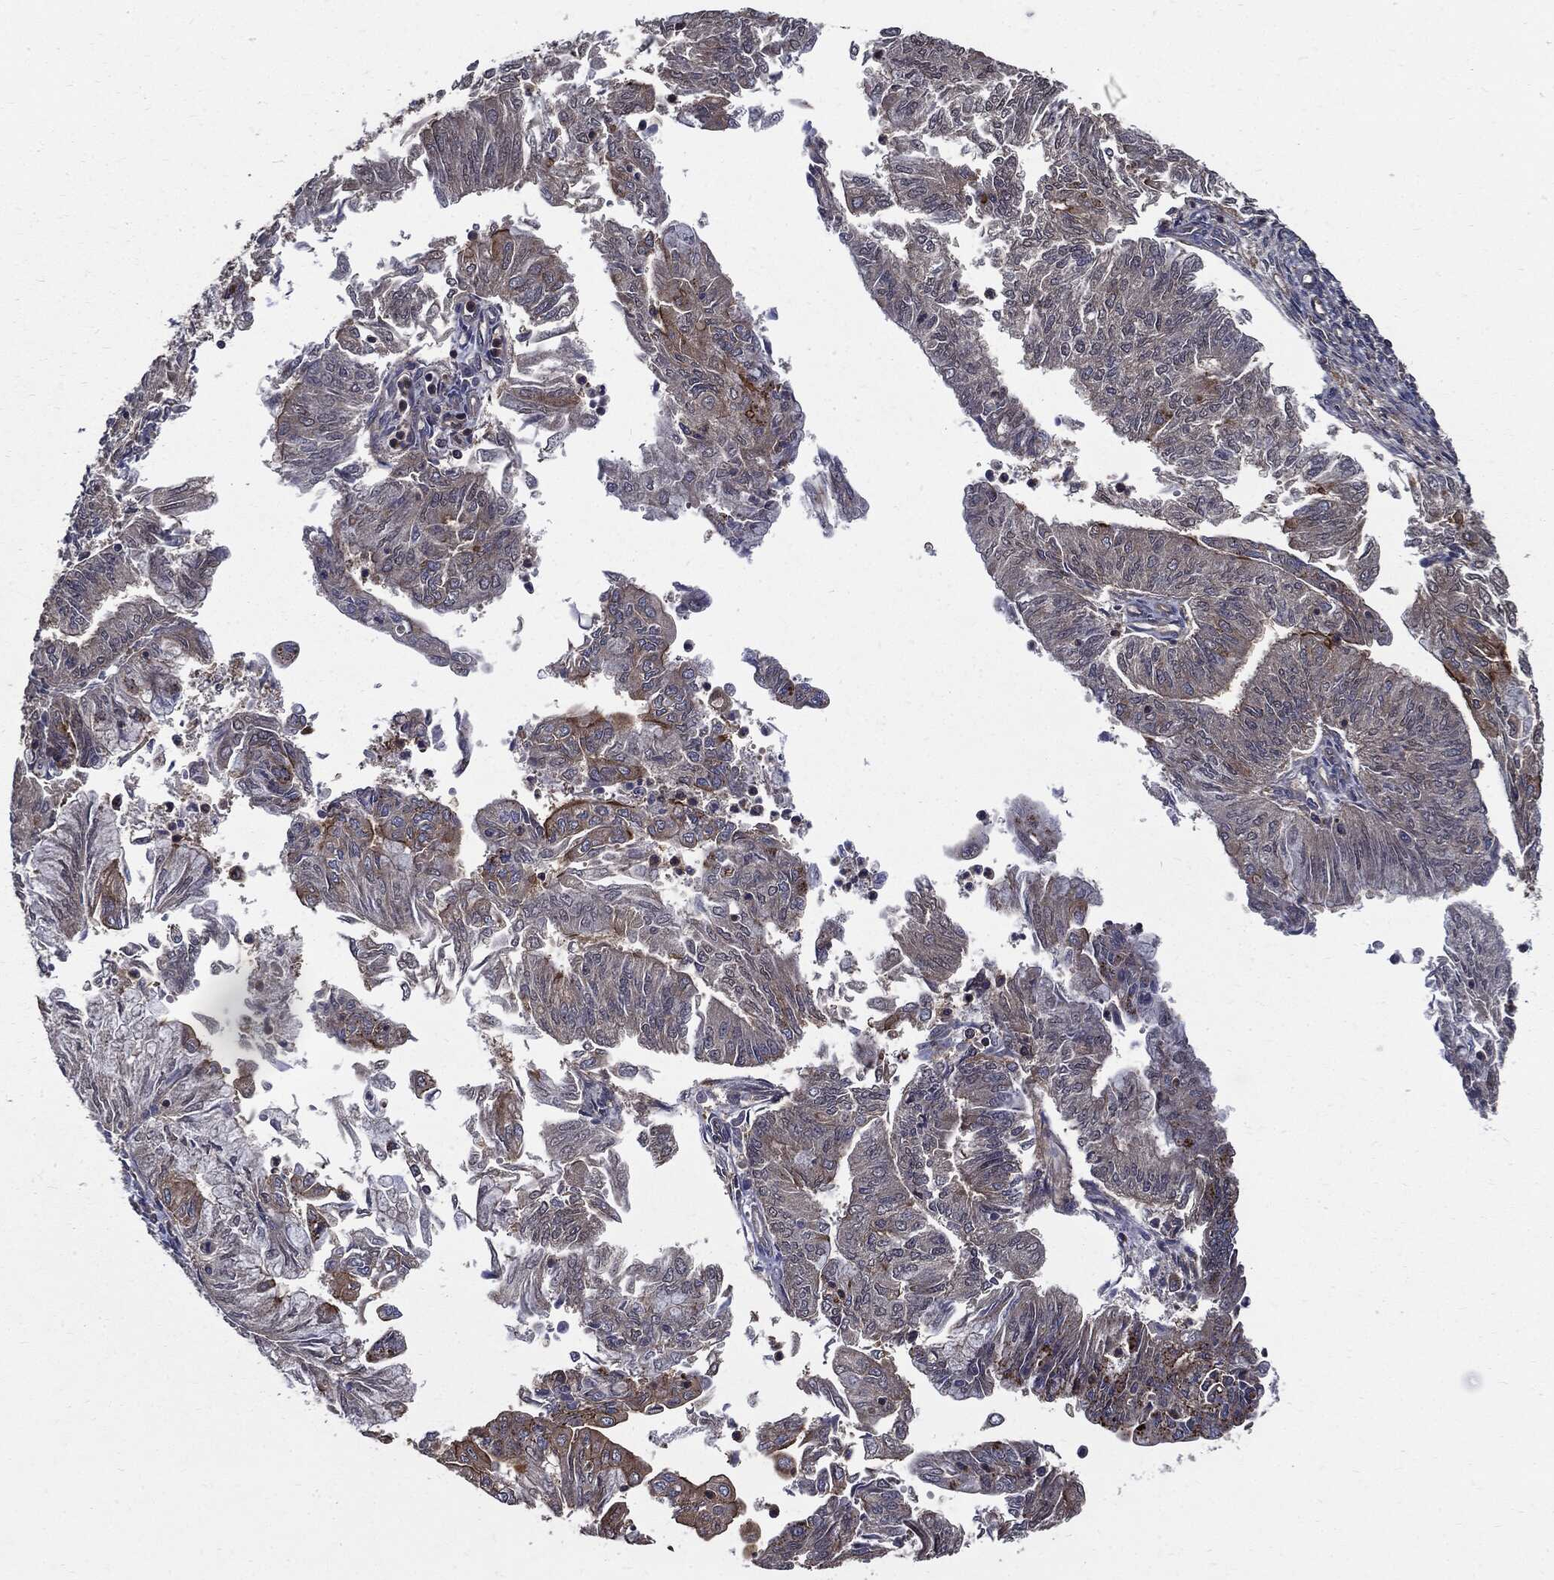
{"staining": {"intensity": "weak", "quantity": "<25%", "location": "cytoplasmic/membranous"}, "tissue": "endometrial cancer", "cell_type": "Tumor cells", "image_type": "cancer", "snomed": [{"axis": "morphology", "description": "Adenocarcinoma, NOS"}, {"axis": "topography", "description": "Endometrium"}], "caption": "Immunohistochemistry histopathology image of neoplastic tissue: endometrial adenocarcinoma stained with DAB demonstrates no significant protein positivity in tumor cells.", "gene": "PDCD6IP", "patient": {"sex": "female", "age": 59}}